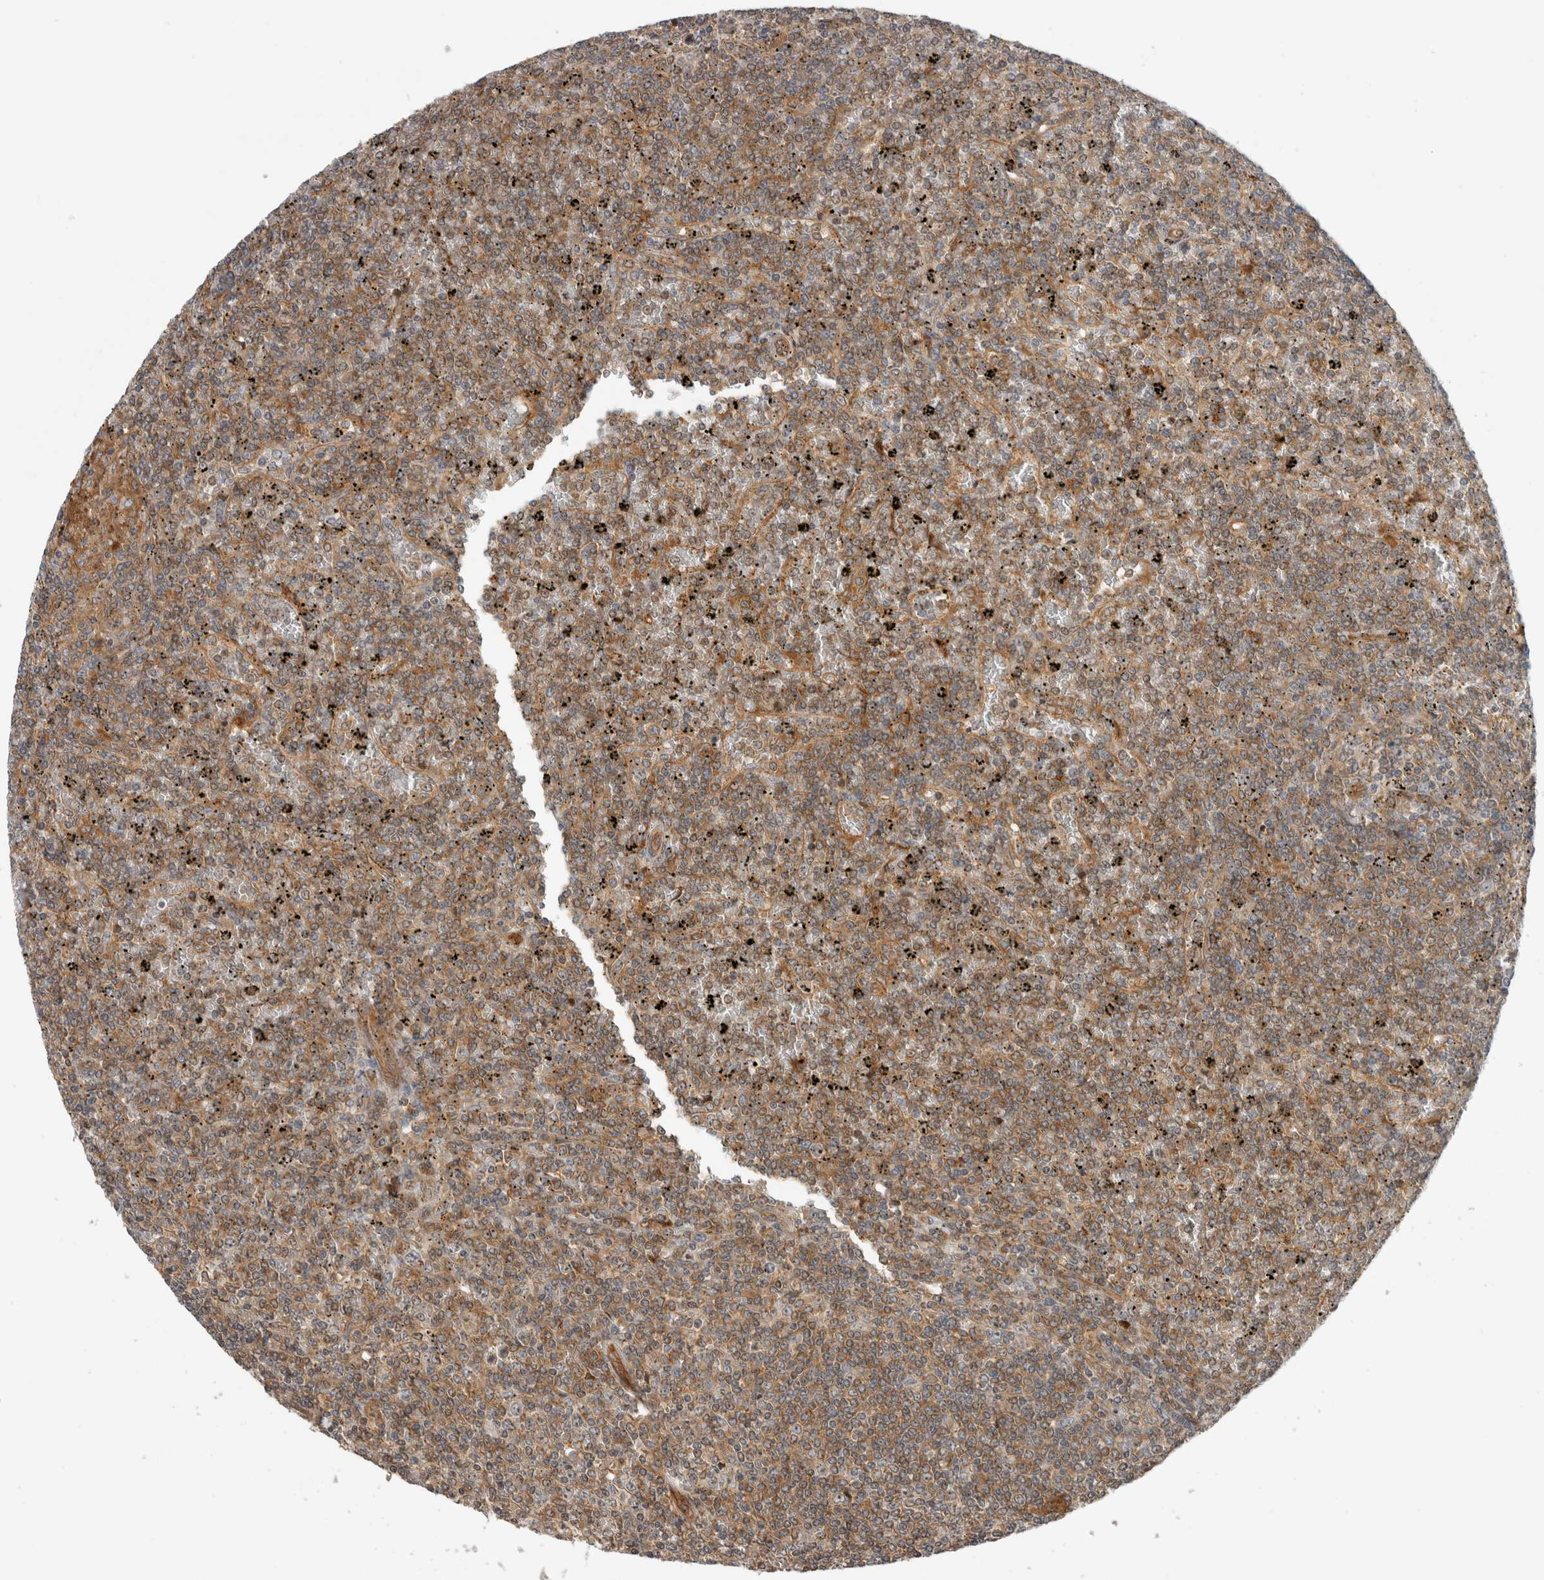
{"staining": {"intensity": "moderate", "quantity": ">75%", "location": "cytoplasmic/membranous"}, "tissue": "lymphoma", "cell_type": "Tumor cells", "image_type": "cancer", "snomed": [{"axis": "morphology", "description": "Malignant lymphoma, non-Hodgkin's type, Low grade"}, {"axis": "topography", "description": "Spleen"}], "caption": "Malignant lymphoma, non-Hodgkin's type (low-grade) tissue exhibits moderate cytoplasmic/membranous staining in about >75% of tumor cells The protein is stained brown, and the nuclei are stained in blue (DAB (3,3'-diaminobenzidine) IHC with brightfield microscopy, high magnification).", "gene": "WASF2", "patient": {"sex": "female", "age": 19}}